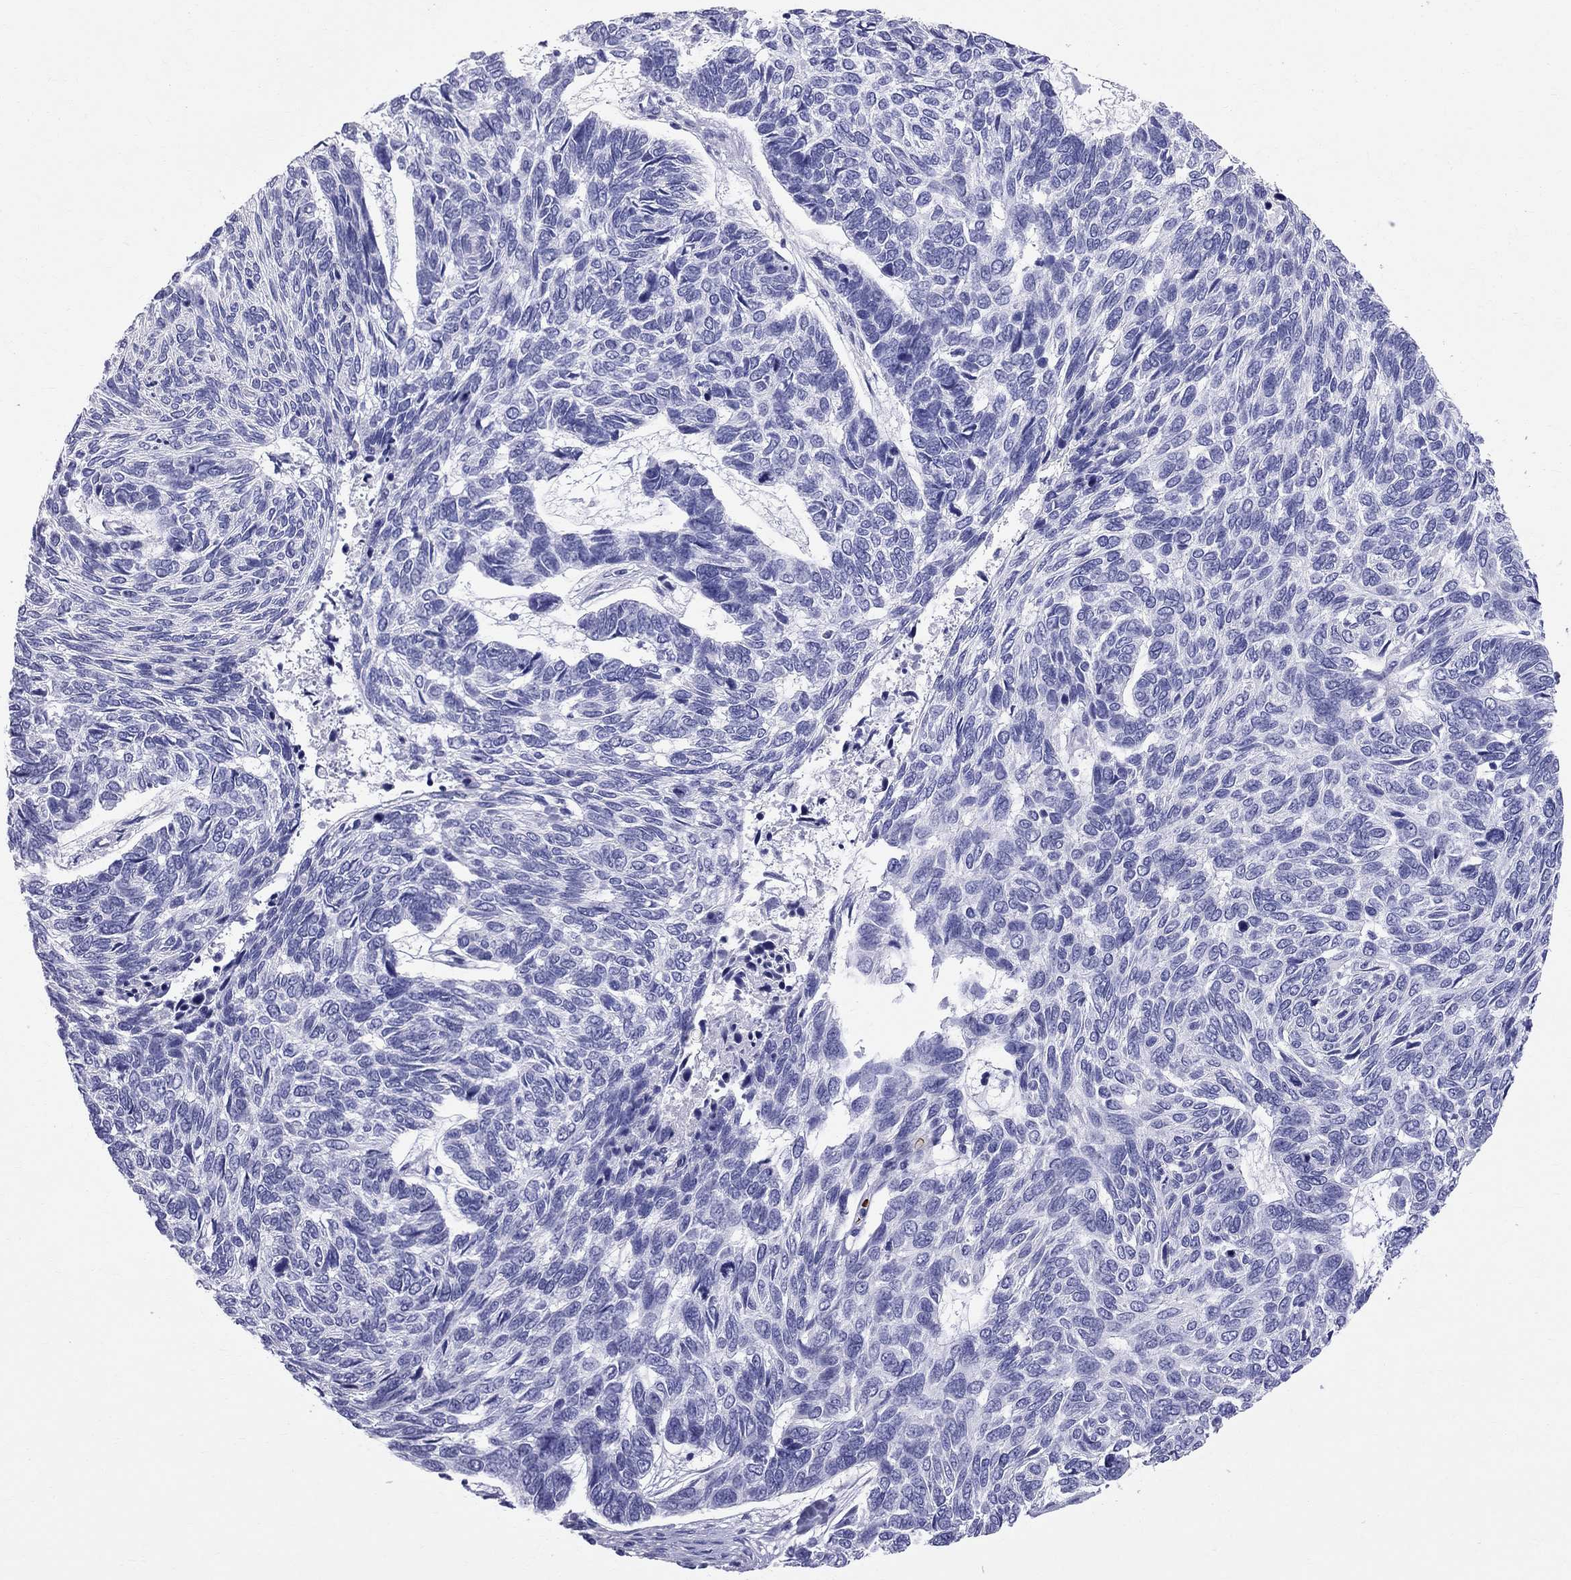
{"staining": {"intensity": "negative", "quantity": "none", "location": "none"}, "tissue": "skin cancer", "cell_type": "Tumor cells", "image_type": "cancer", "snomed": [{"axis": "morphology", "description": "Basal cell carcinoma"}, {"axis": "topography", "description": "Skin"}], "caption": "Human skin cancer (basal cell carcinoma) stained for a protein using immunohistochemistry (IHC) exhibits no expression in tumor cells.", "gene": "DNAAF6", "patient": {"sex": "female", "age": 65}}